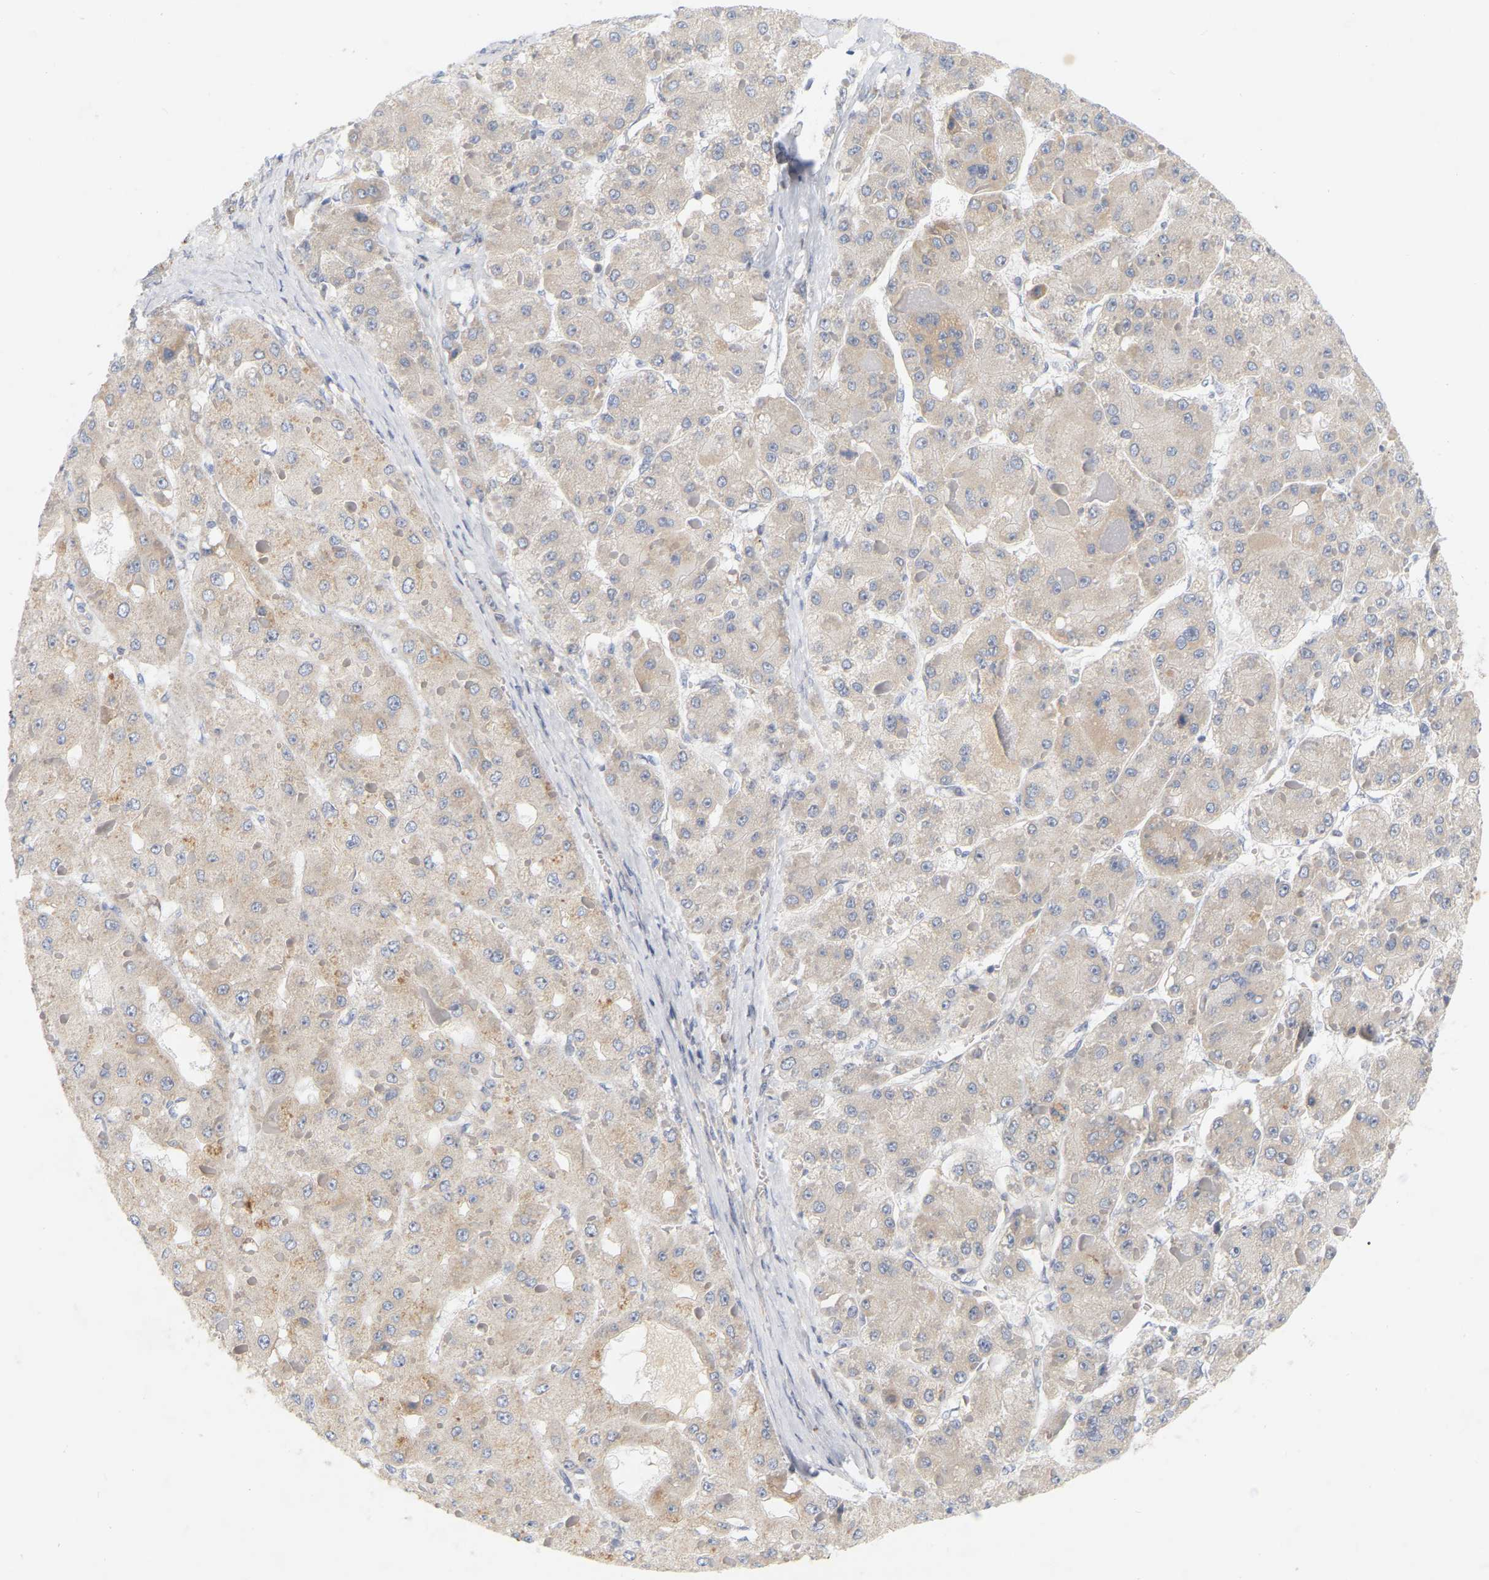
{"staining": {"intensity": "weak", "quantity": ">75%", "location": "cytoplasmic/membranous"}, "tissue": "liver cancer", "cell_type": "Tumor cells", "image_type": "cancer", "snomed": [{"axis": "morphology", "description": "Carcinoma, Hepatocellular, NOS"}, {"axis": "topography", "description": "Liver"}], "caption": "Immunohistochemical staining of liver hepatocellular carcinoma exhibits low levels of weak cytoplasmic/membranous positivity in about >75% of tumor cells.", "gene": "MINDY4", "patient": {"sex": "female", "age": 73}}